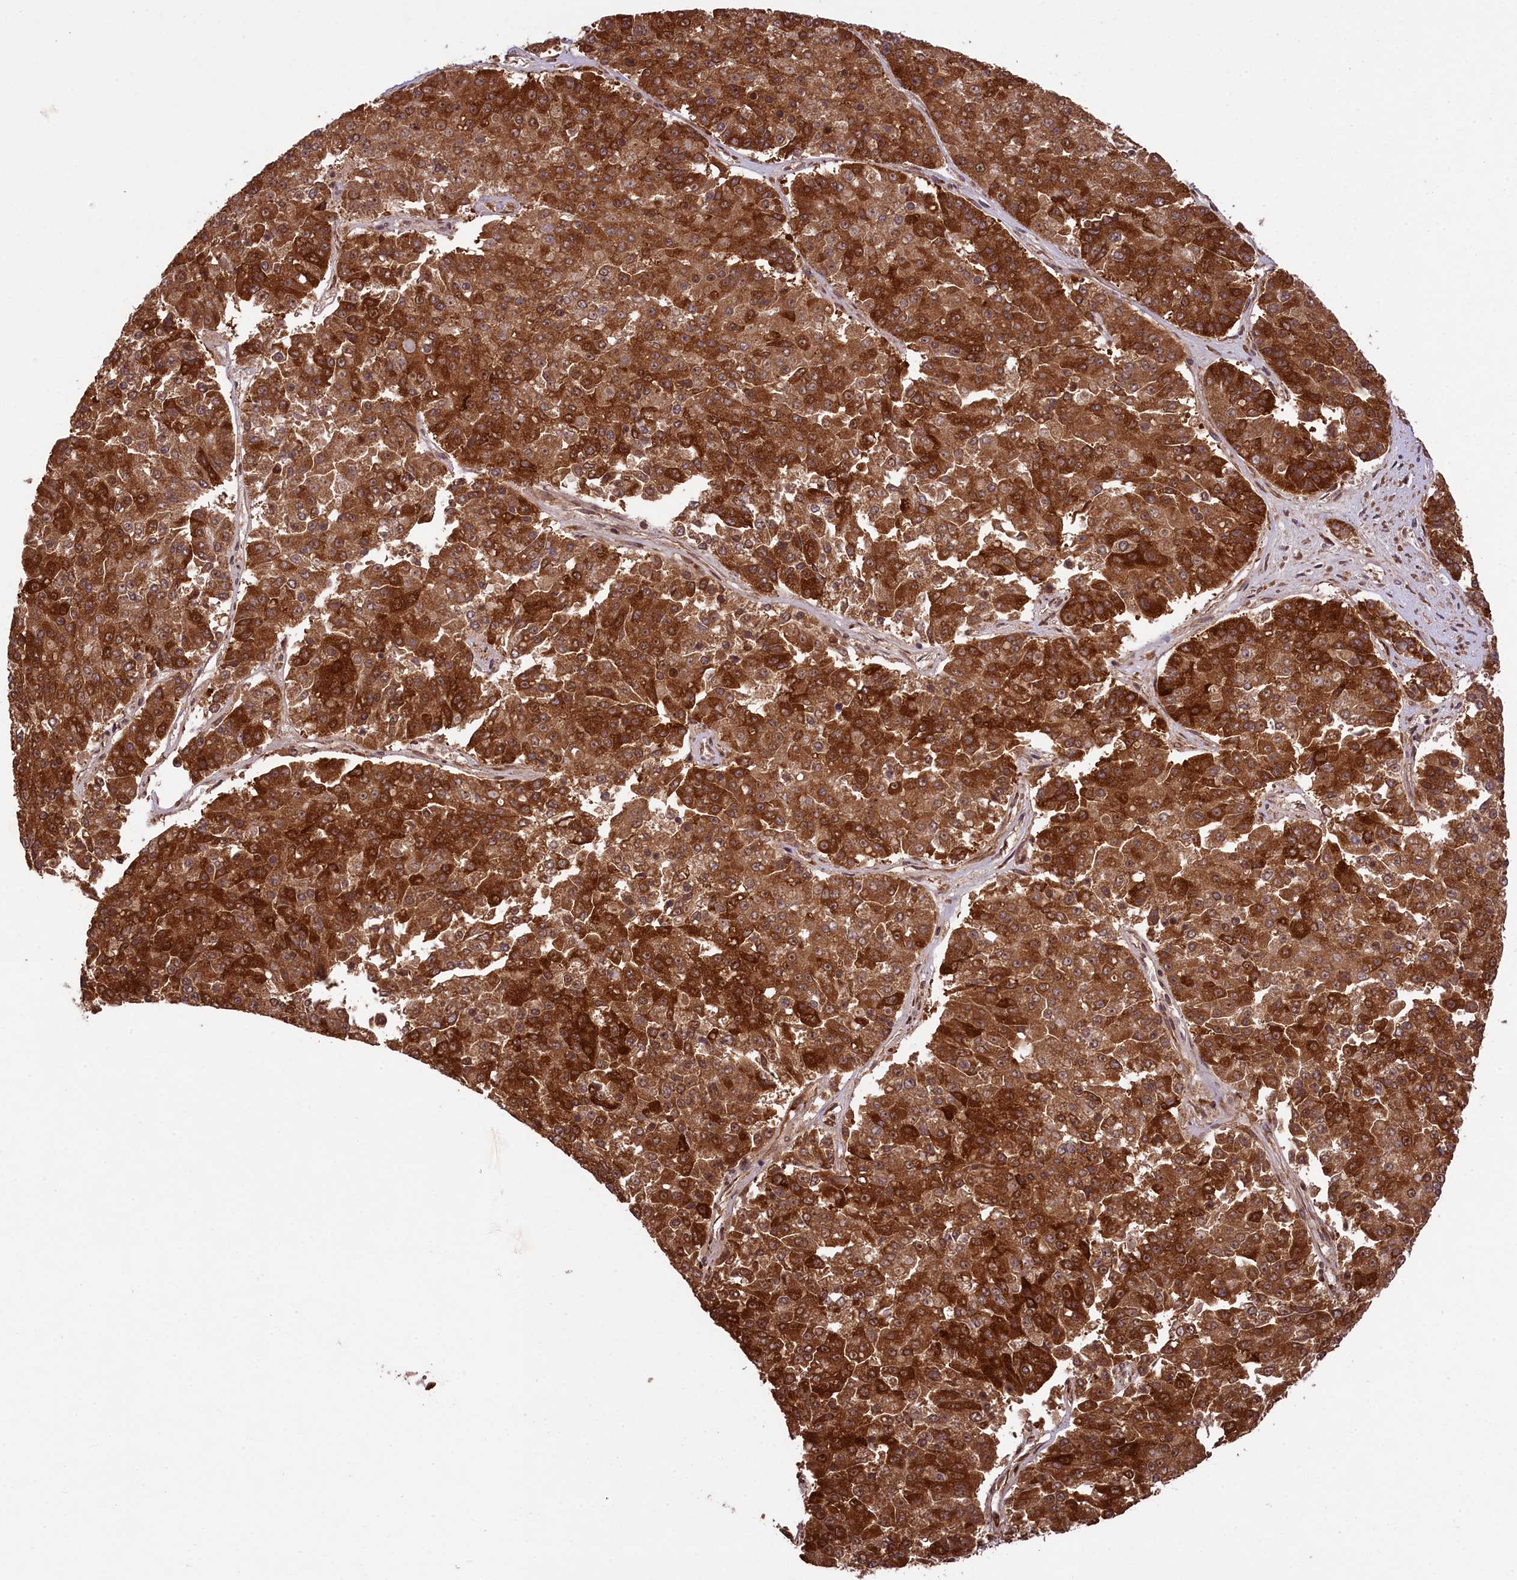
{"staining": {"intensity": "strong", "quantity": ">75%", "location": "cytoplasmic/membranous"}, "tissue": "pancreatic cancer", "cell_type": "Tumor cells", "image_type": "cancer", "snomed": [{"axis": "morphology", "description": "Adenocarcinoma, NOS"}, {"axis": "topography", "description": "Pancreas"}], "caption": "Pancreatic adenocarcinoma was stained to show a protein in brown. There is high levels of strong cytoplasmic/membranous positivity in about >75% of tumor cells.", "gene": "LARP4", "patient": {"sex": "male", "age": 50}}